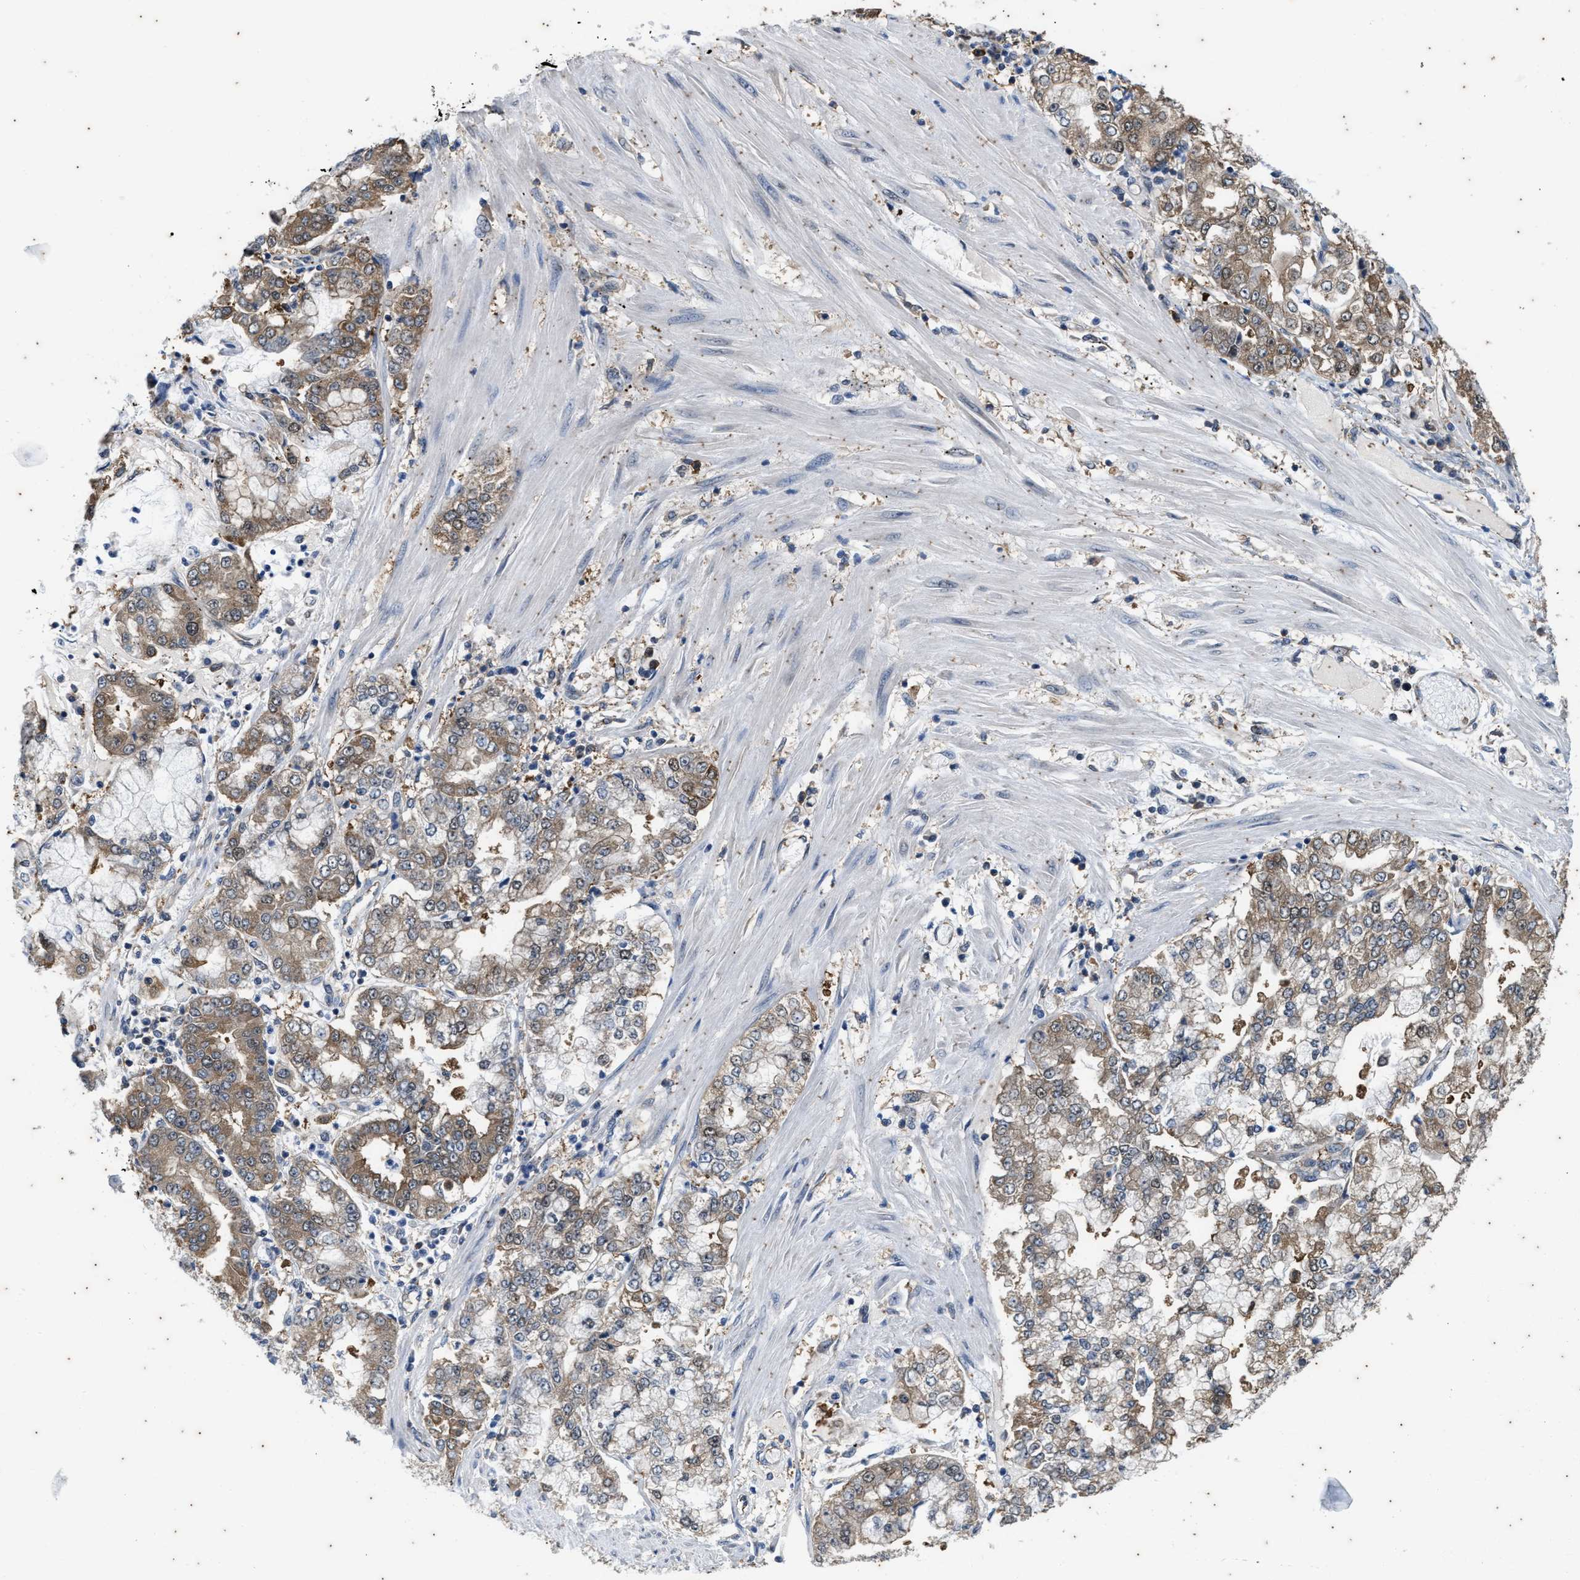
{"staining": {"intensity": "moderate", "quantity": ">75%", "location": "cytoplasmic/membranous"}, "tissue": "stomach cancer", "cell_type": "Tumor cells", "image_type": "cancer", "snomed": [{"axis": "morphology", "description": "Adenocarcinoma, NOS"}, {"axis": "topography", "description": "Stomach"}], "caption": "A high-resolution histopathology image shows immunohistochemistry (IHC) staining of stomach cancer, which demonstrates moderate cytoplasmic/membranous expression in about >75% of tumor cells.", "gene": "COX19", "patient": {"sex": "male", "age": 76}}